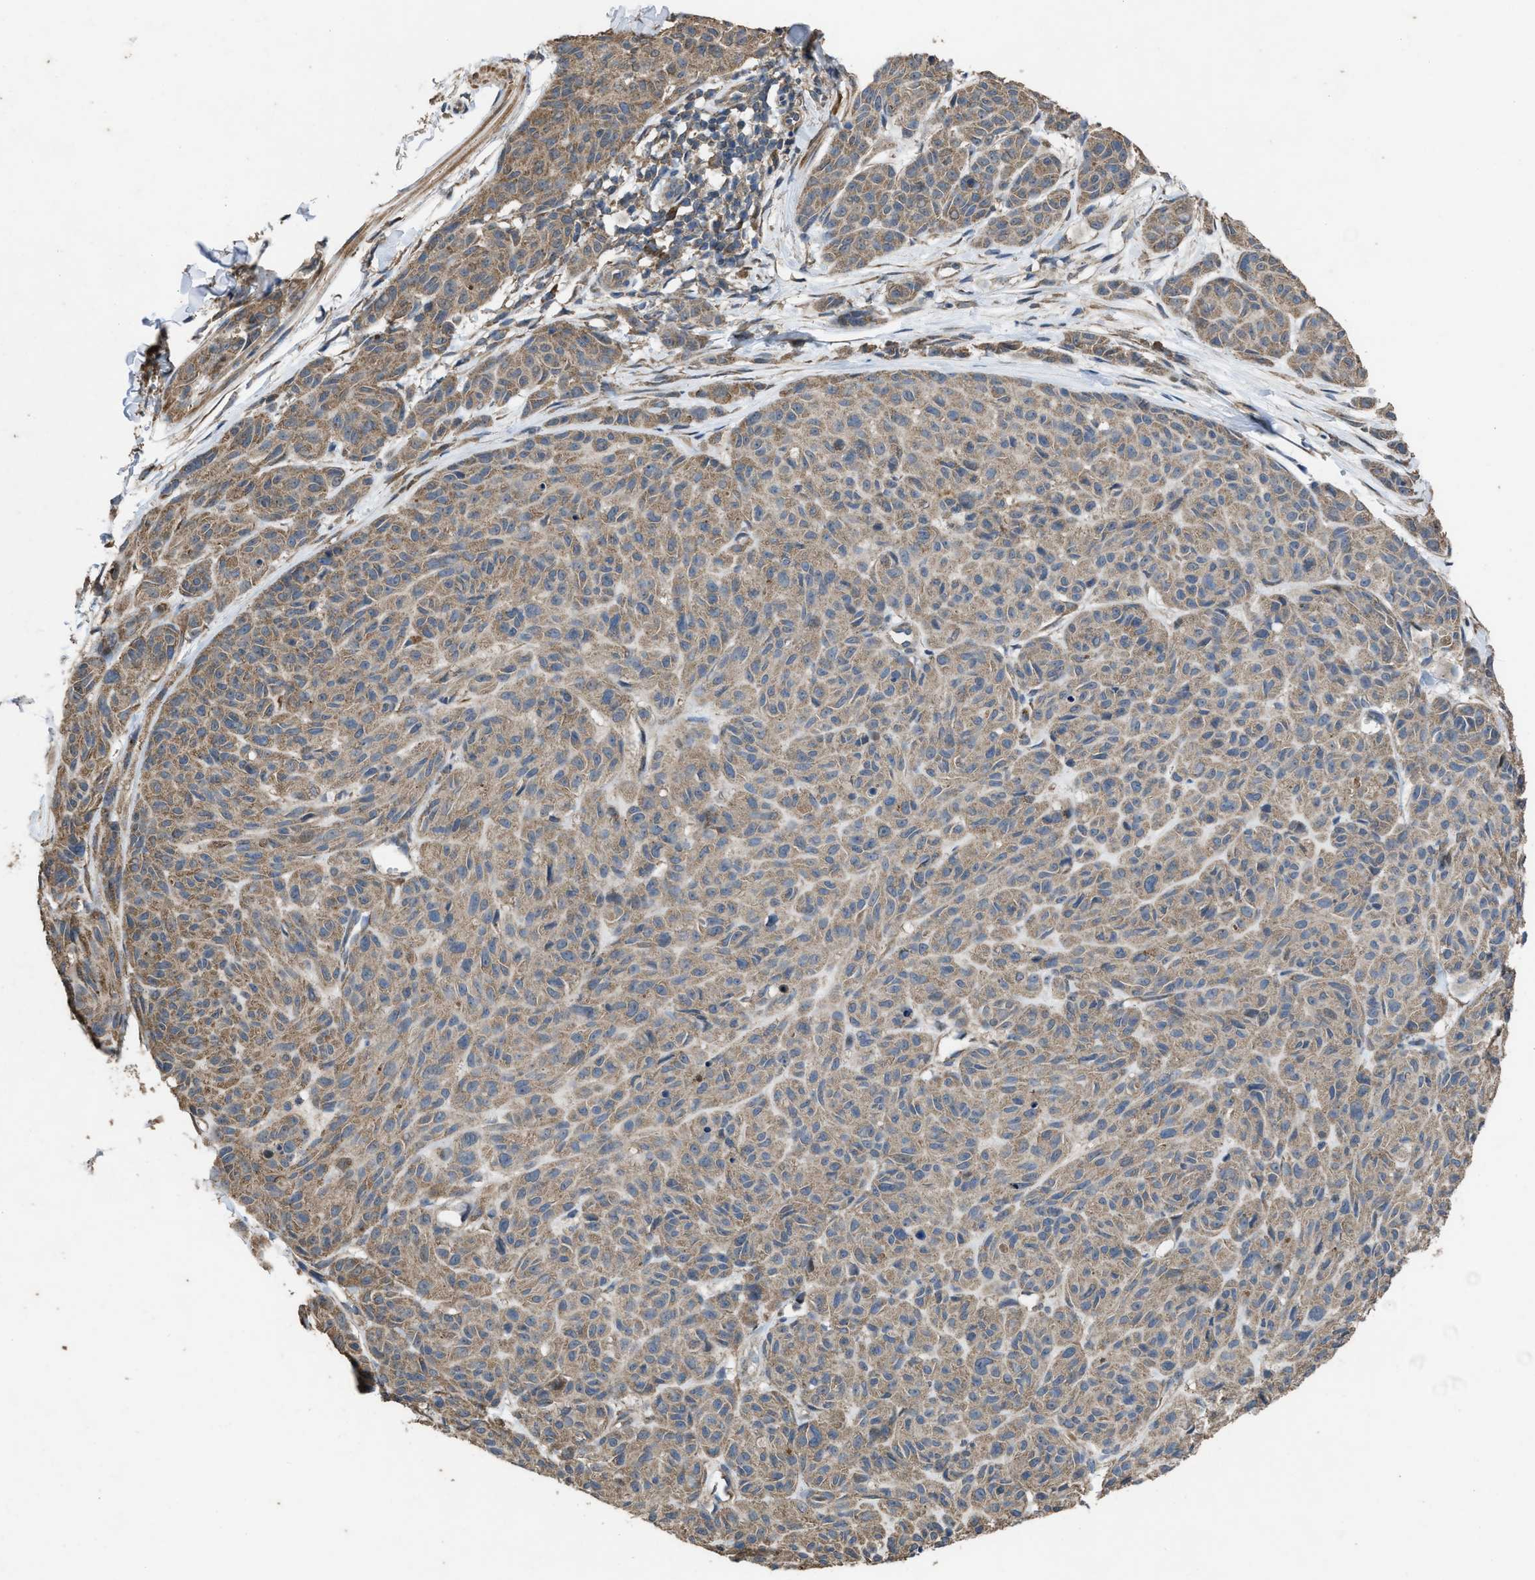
{"staining": {"intensity": "moderate", "quantity": ">75%", "location": "cytoplasmic/membranous"}, "tissue": "melanoma", "cell_type": "Tumor cells", "image_type": "cancer", "snomed": [{"axis": "morphology", "description": "Malignant melanoma, NOS"}, {"axis": "topography", "description": "Skin"}], "caption": "Immunohistochemical staining of human melanoma displays medium levels of moderate cytoplasmic/membranous protein positivity in approximately >75% of tumor cells. (DAB (3,3'-diaminobenzidine) IHC with brightfield microscopy, high magnification).", "gene": "ARL6", "patient": {"sex": "male", "age": 62}}